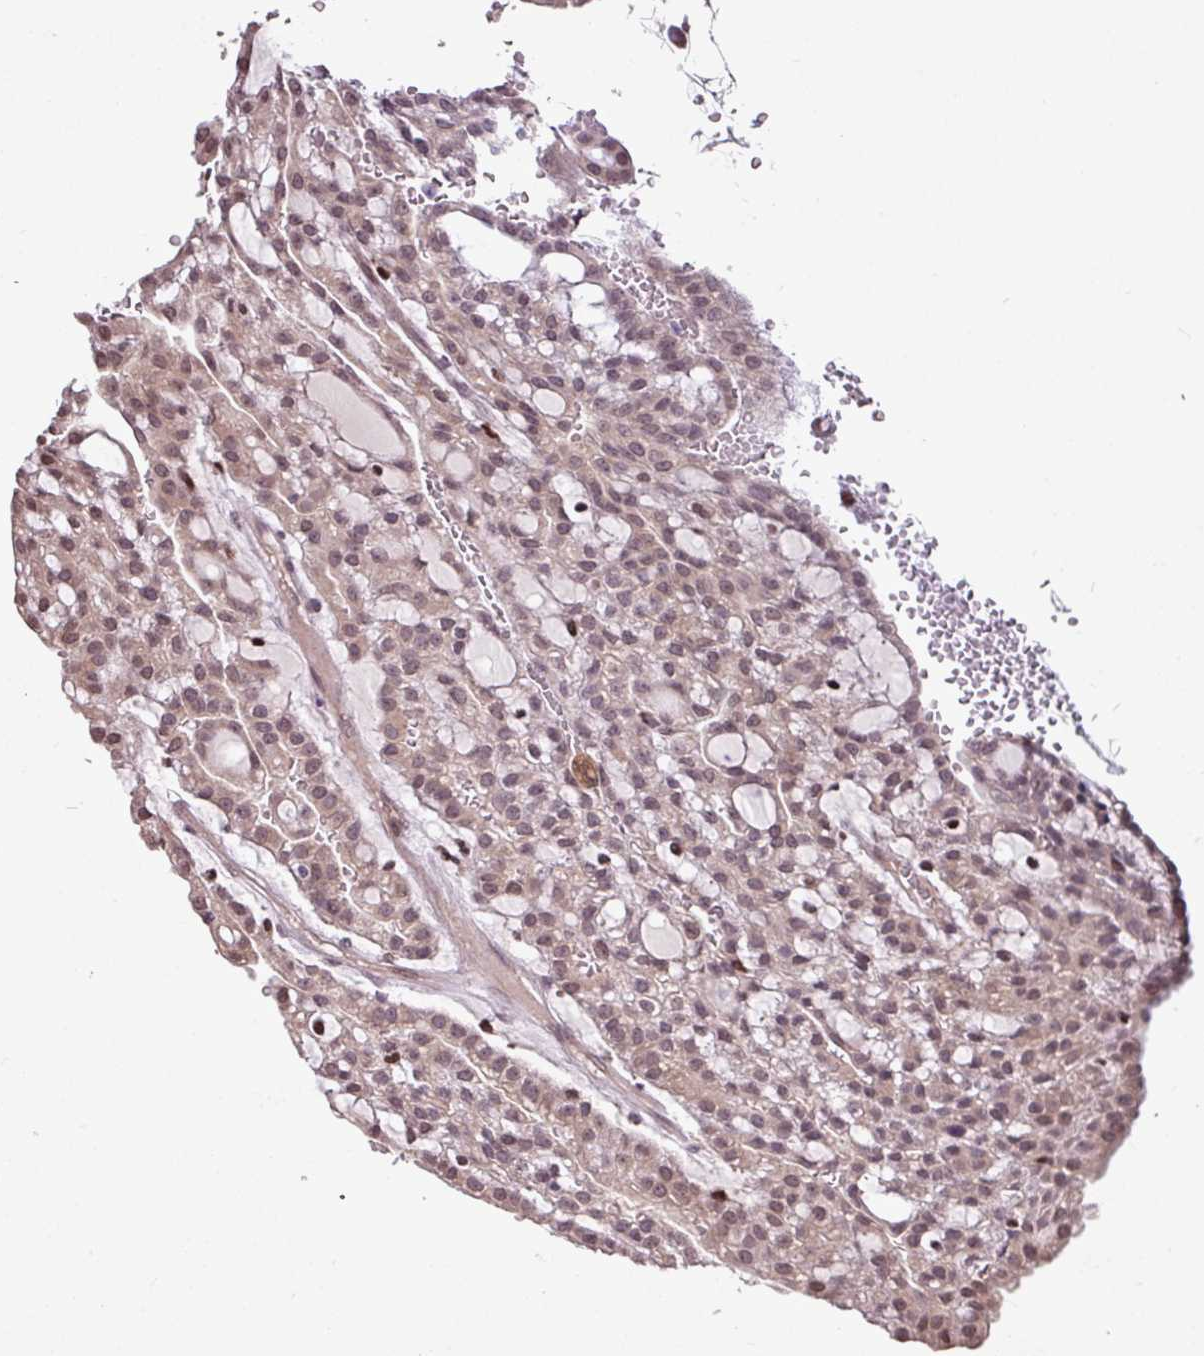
{"staining": {"intensity": "weak", "quantity": ">75%", "location": "cytoplasmic/membranous,nuclear"}, "tissue": "renal cancer", "cell_type": "Tumor cells", "image_type": "cancer", "snomed": [{"axis": "morphology", "description": "Adenocarcinoma, NOS"}, {"axis": "topography", "description": "Kidney"}], "caption": "Adenocarcinoma (renal) stained with a brown dye shows weak cytoplasmic/membranous and nuclear positive positivity in approximately >75% of tumor cells.", "gene": "SKIC2", "patient": {"sex": "male", "age": 63}}